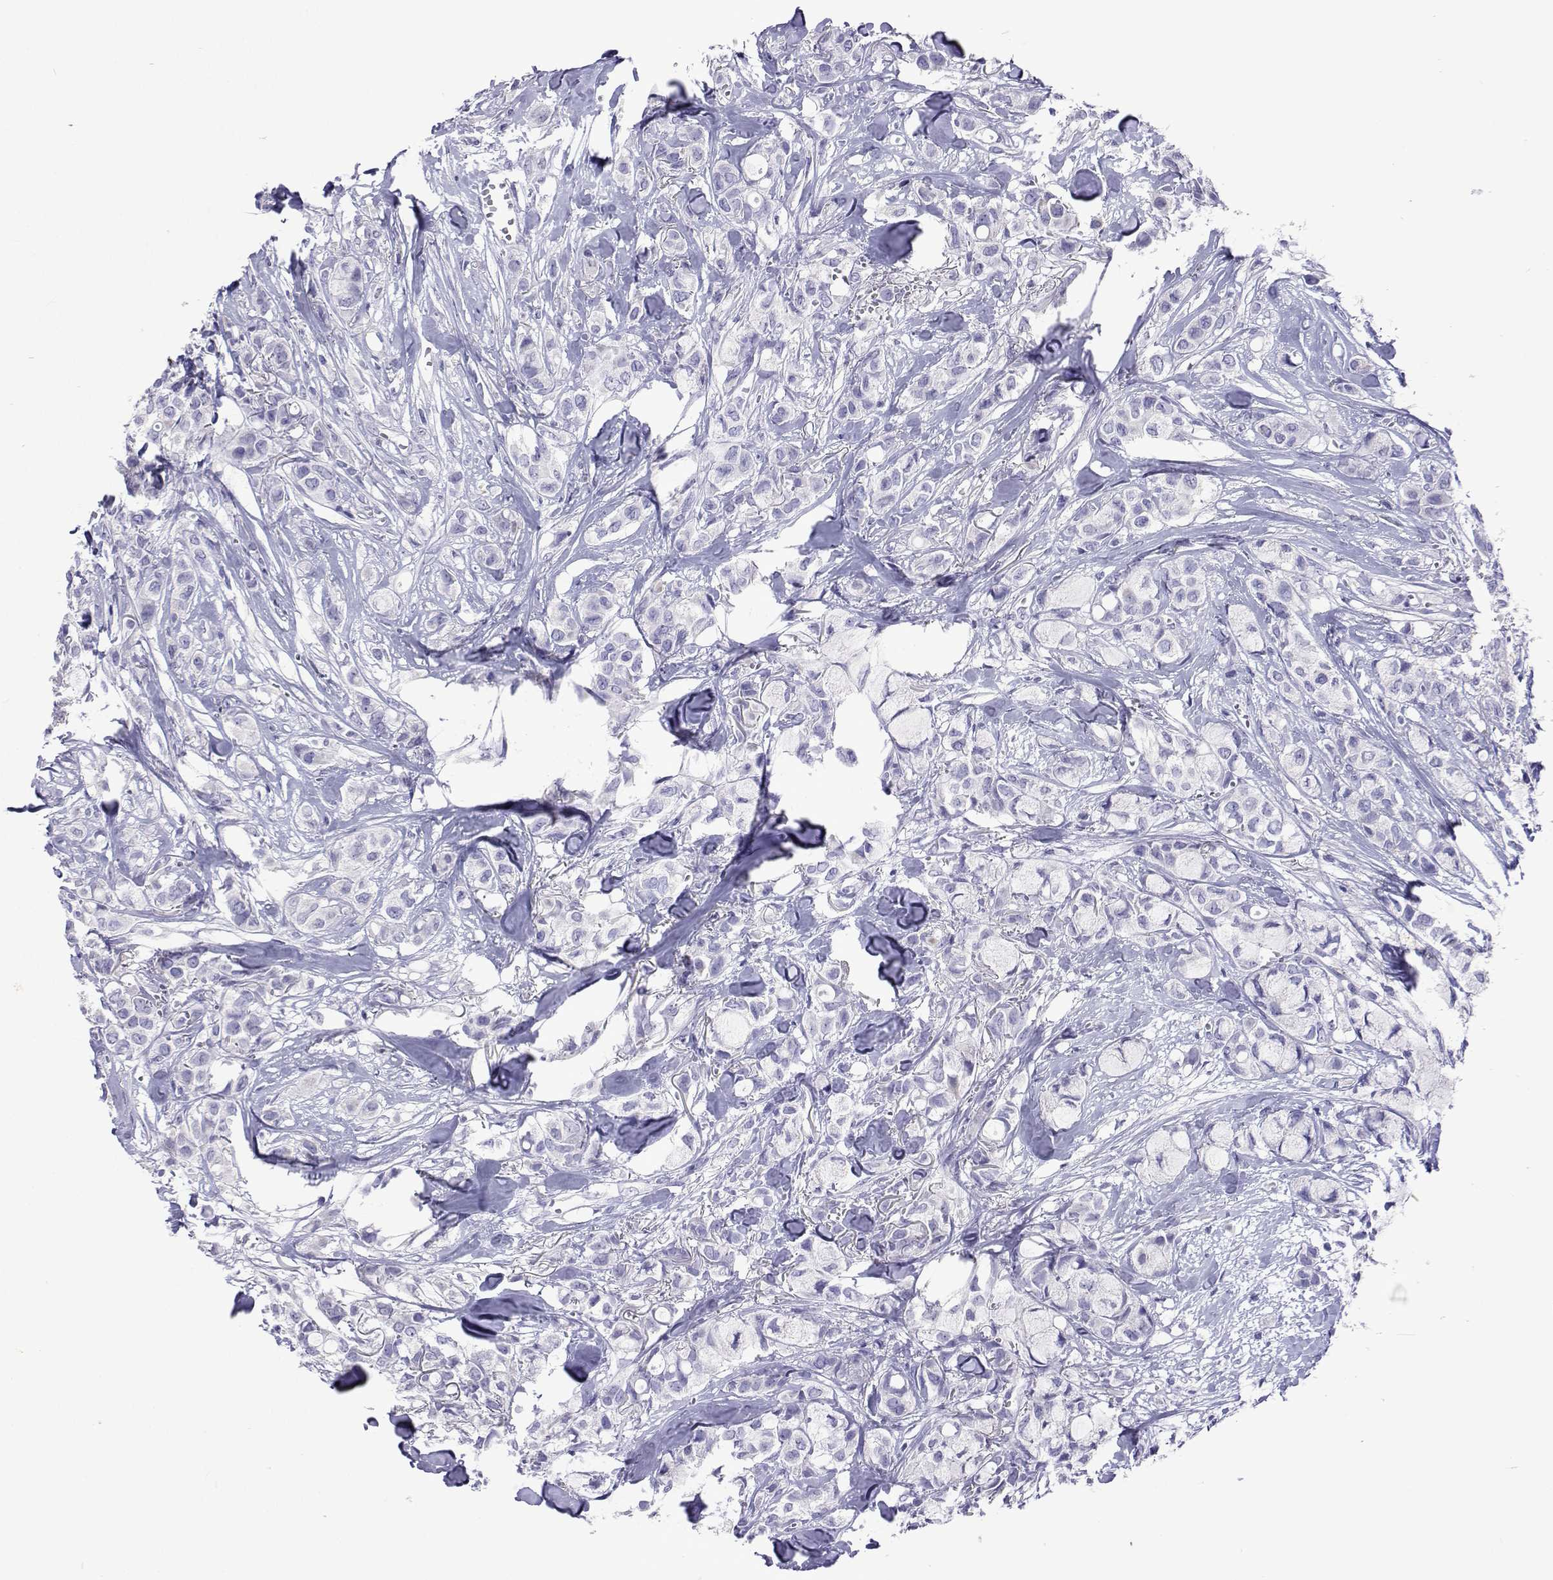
{"staining": {"intensity": "negative", "quantity": "none", "location": "none"}, "tissue": "breast cancer", "cell_type": "Tumor cells", "image_type": "cancer", "snomed": [{"axis": "morphology", "description": "Duct carcinoma"}, {"axis": "topography", "description": "Breast"}], "caption": "High magnification brightfield microscopy of breast cancer (infiltrating ductal carcinoma) stained with DAB (3,3'-diaminobenzidine) (brown) and counterstained with hematoxylin (blue): tumor cells show no significant staining.", "gene": "UMODL1", "patient": {"sex": "female", "age": 85}}